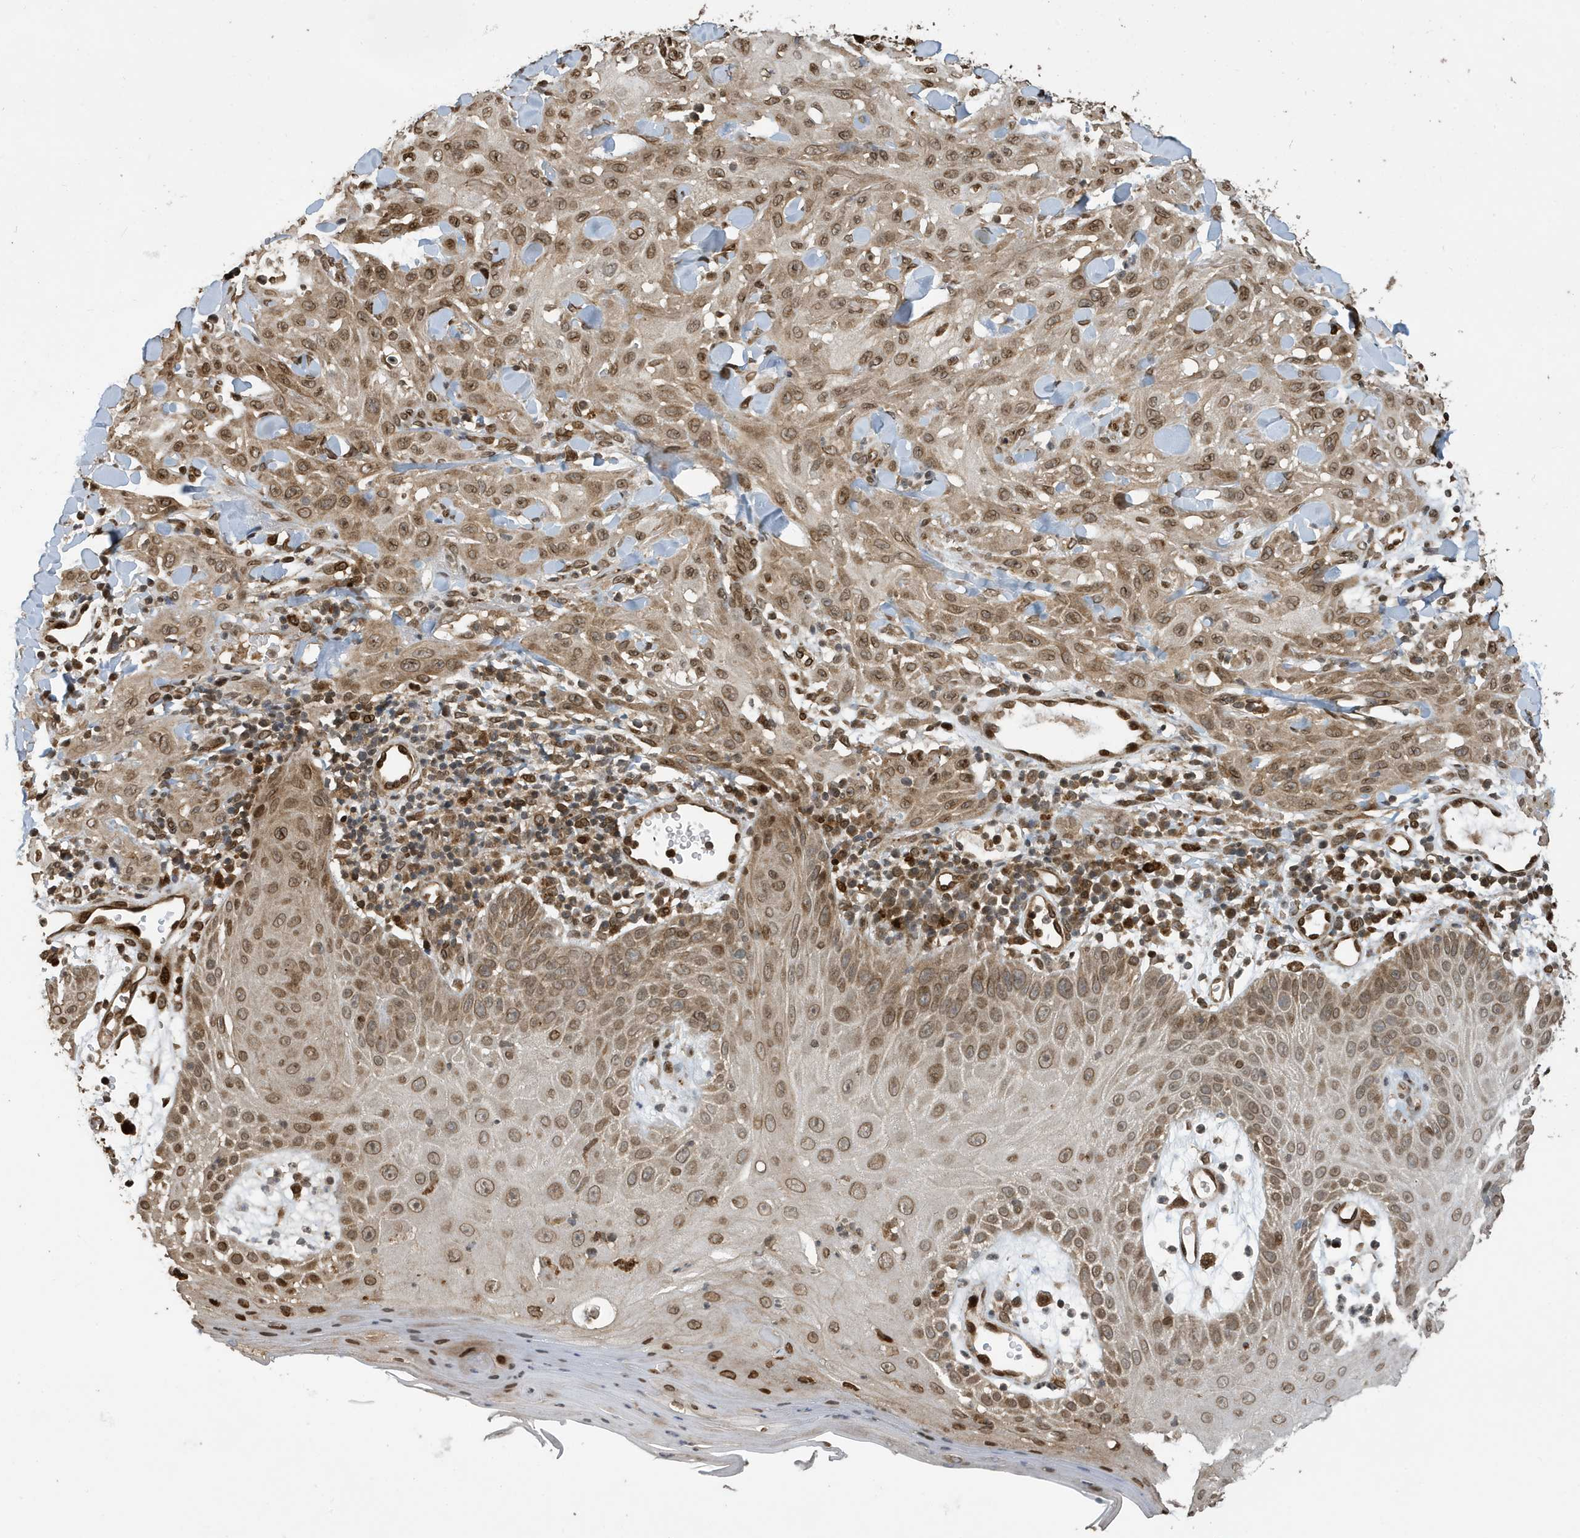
{"staining": {"intensity": "moderate", "quantity": ">75%", "location": "cytoplasmic/membranous,nuclear"}, "tissue": "skin cancer", "cell_type": "Tumor cells", "image_type": "cancer", "snomed": [{"axis": "morphology", "description": "Squamous cell carcinoma, NOS"}, {"axis": "topography", "description": "Skin"}], "caption": "IHC histopathology image of squamous cell carcinoma (skin) stained for a protein (brown), which demonstrates medium levels of moderate cytoplasmic/membranous and nuclear staining in about >75% of tumor cells.", "gene": "DUSP18", "patient": {"sex": "male", "age": 24}}